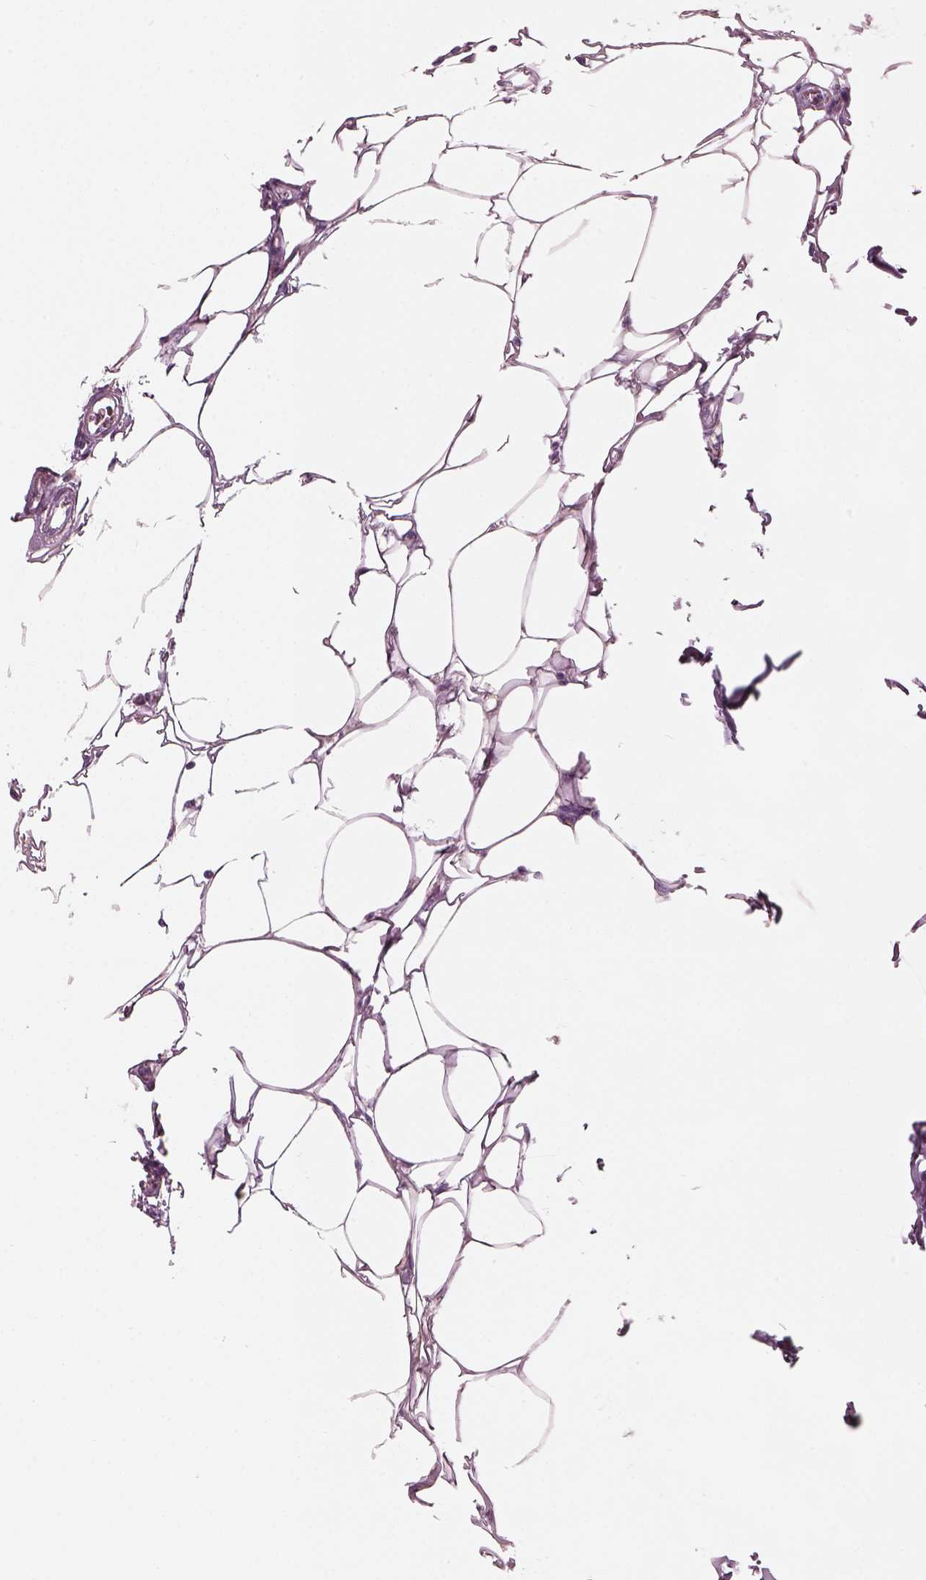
{"staining": {"intensity": "negative", "quantity": "none", "location": "none"}, "tissue": "breast cancer", "cell_type": "Tumor cells", "image_type": "cancer", "snomed": [{"axis": "morphology", "description": "Duct carcinoma"}, {"axis": "topography", "description": "Breast"}], "caption": "Tumor cells show no significant positivity in breast infiltrating ductal carcinoma.", "gene": "SLC27A2", "patient": {"sex": "female", "age": 83}}